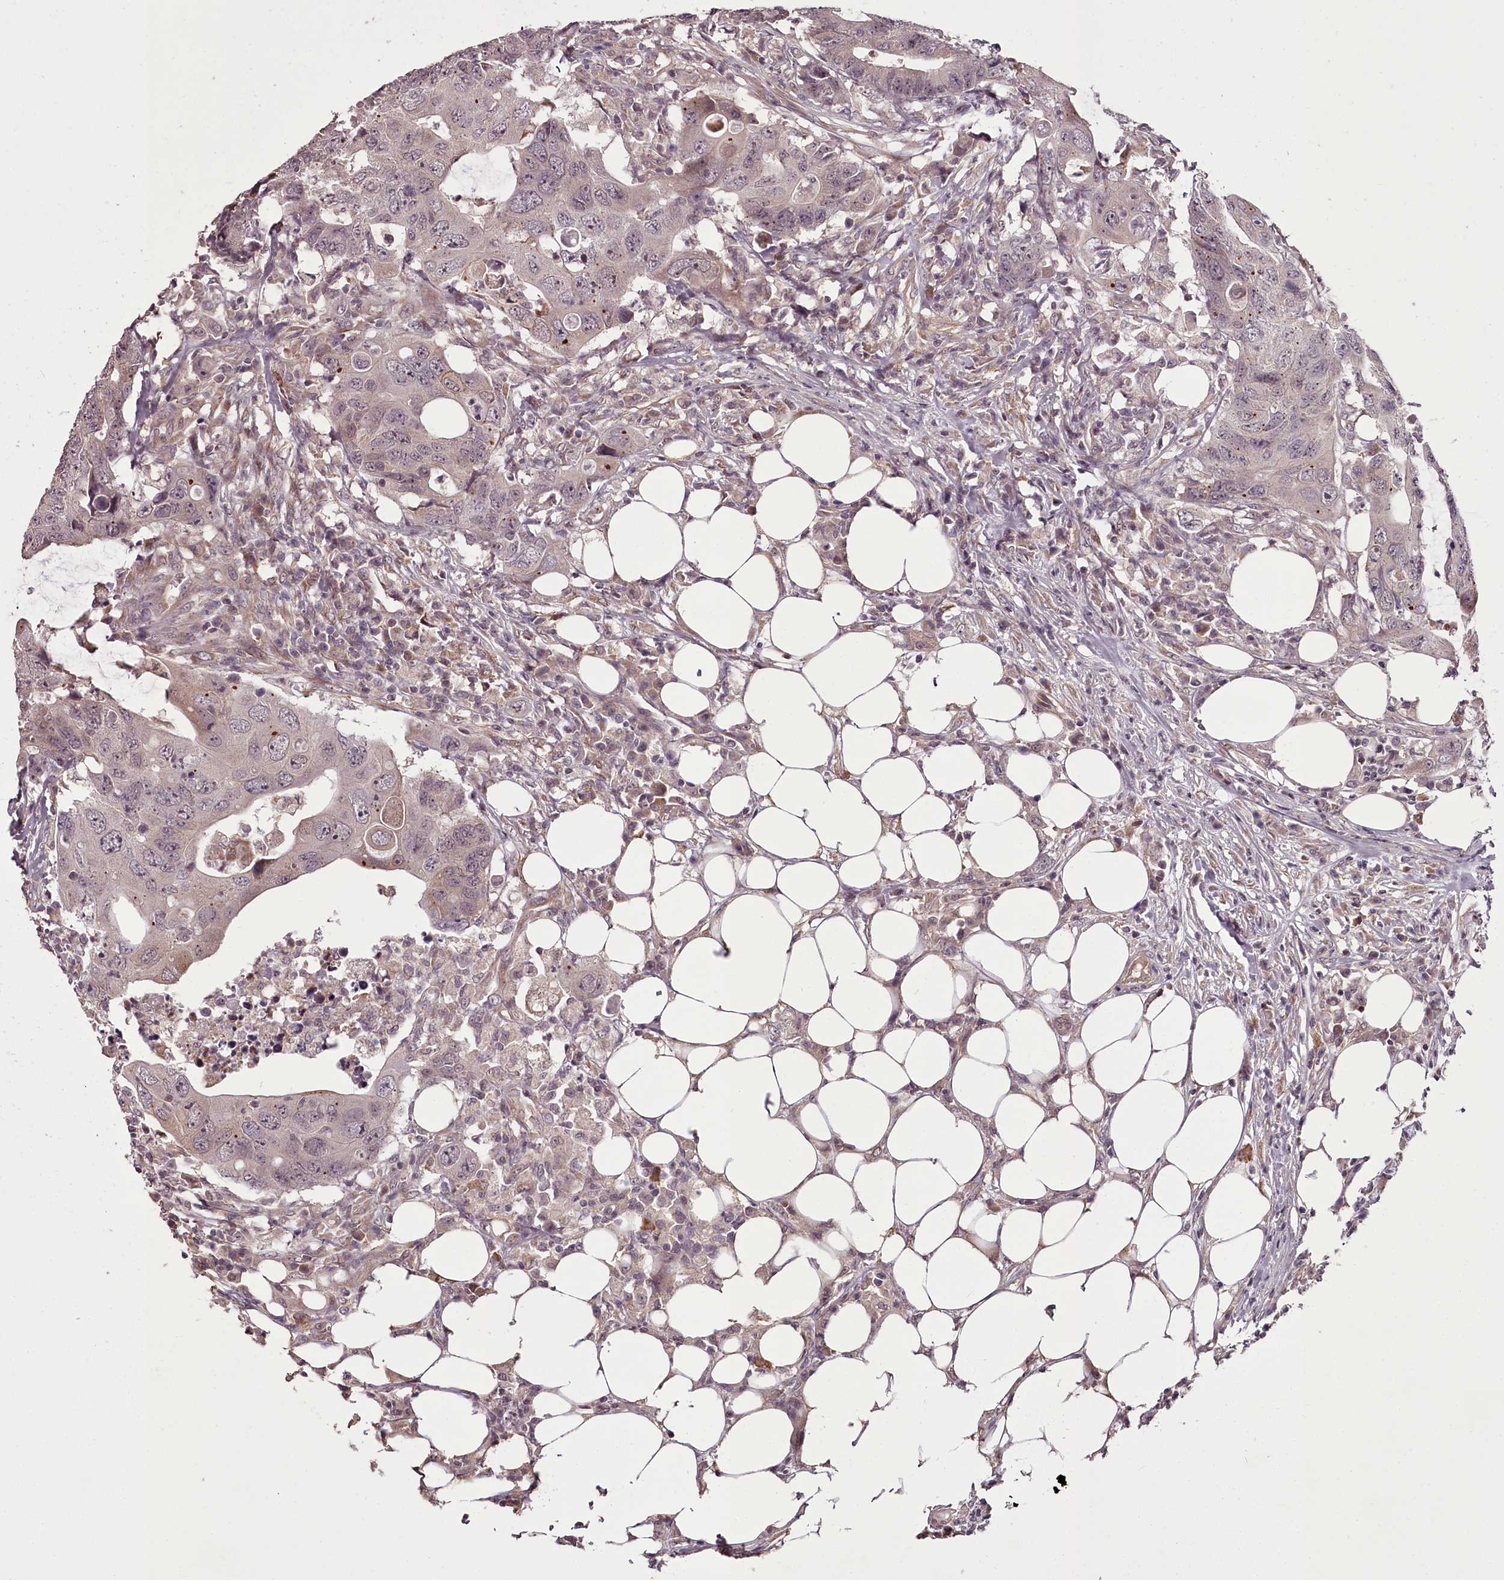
{"staining": {"intensity": "weak", "quantity": "25%-75%", "location": "cytoplasmic/membranous"}, "tissue": "colorectal cancer", "cell_type": "Tumor cells", "image_type": "cancer", "snomed": [{"axis": "morphology", "description": "Adenocarcinoma, NOS"}, {"axis": "topography", "description": "Colon"}], "caption": "Immunohistochemistry (IHC) of colorectal cancer (adenocarcinoma) demonstrates low levels of weak cytoplasmic/membranous staining in about 25%-75% of tumor cells.", "gene": "CCDC92", "patient": {"sex": "male", "age": 71}}